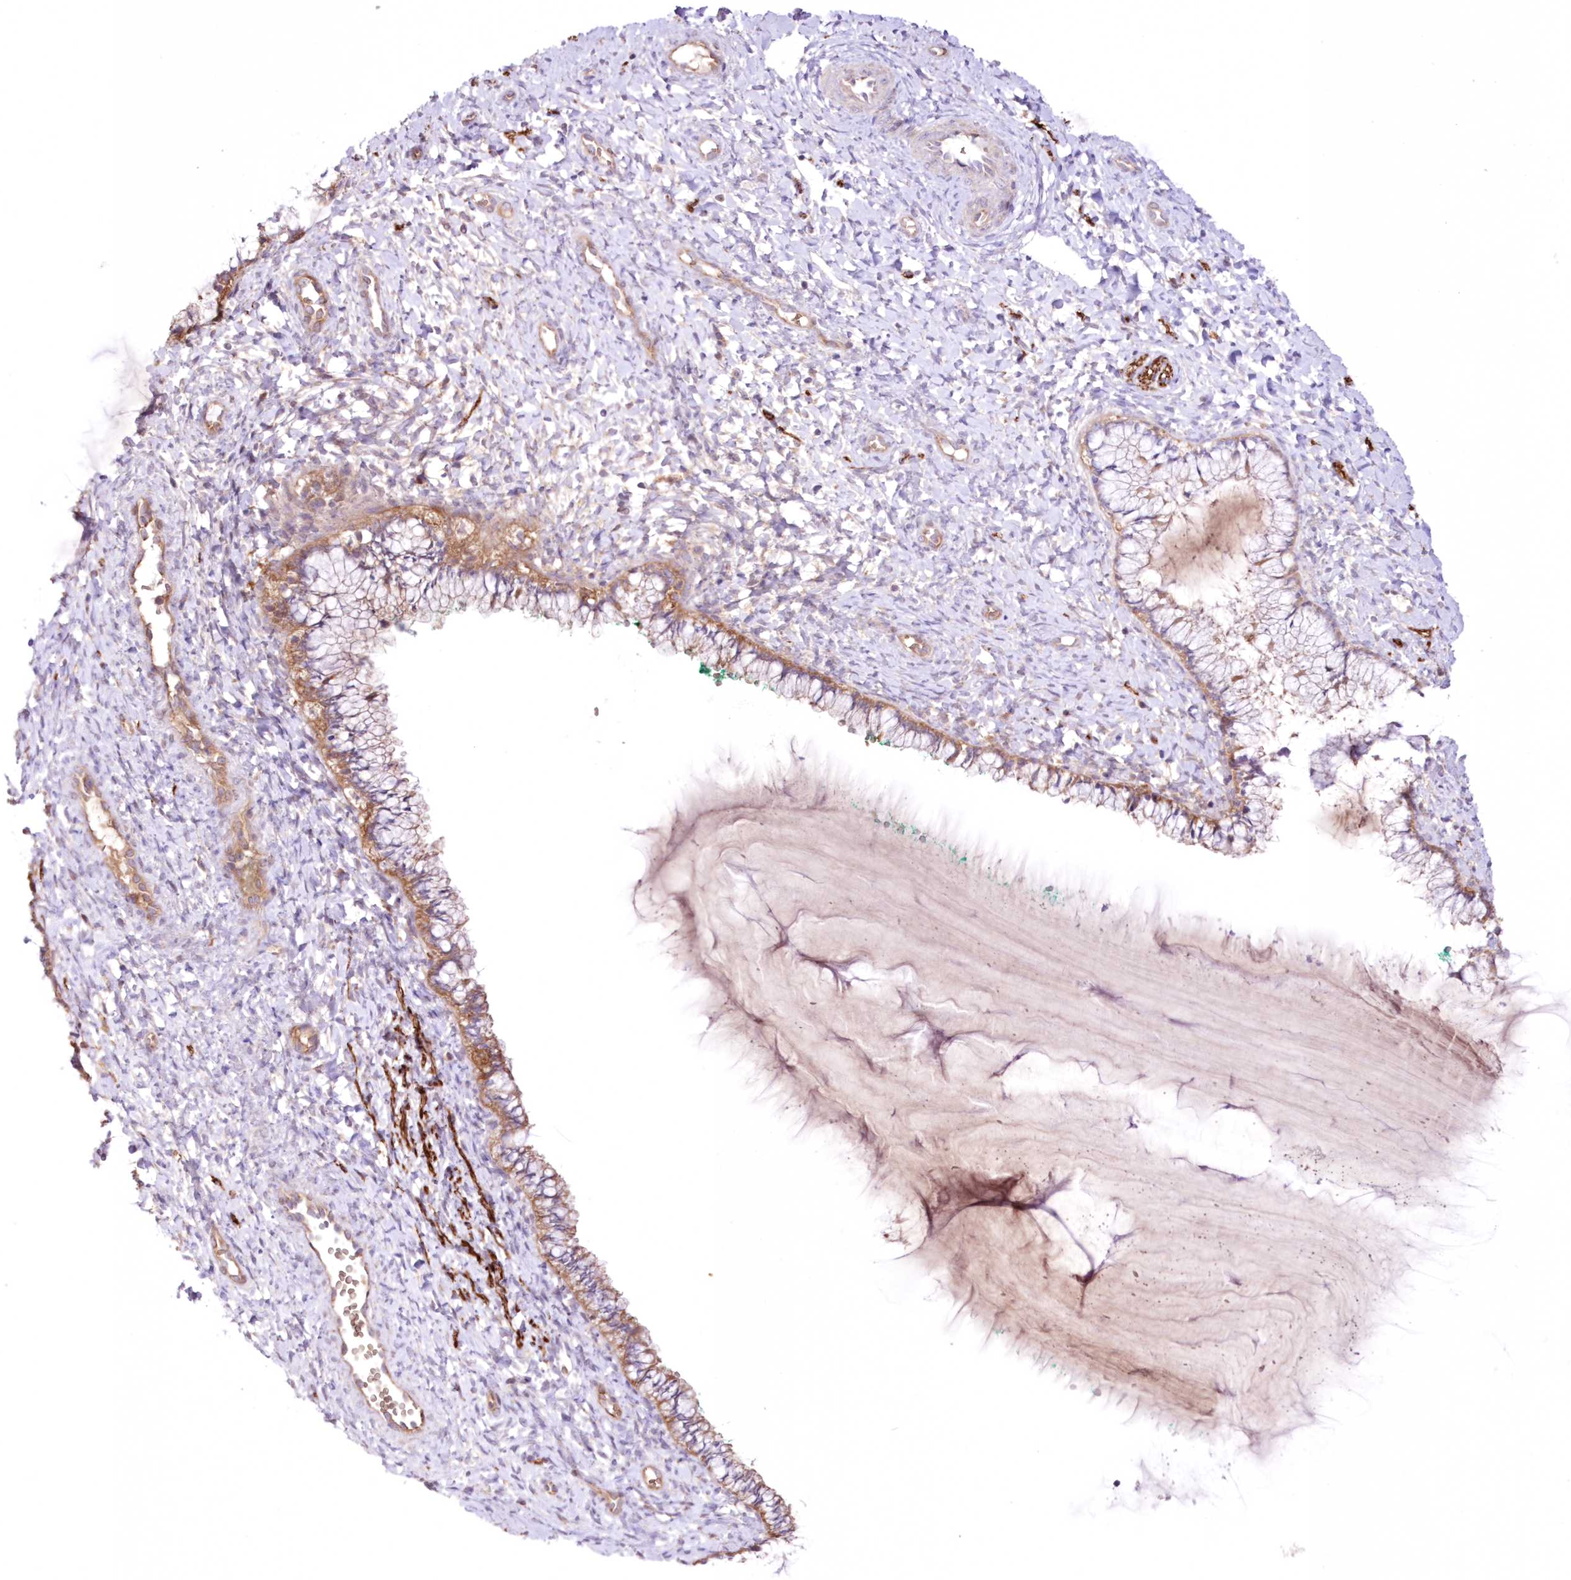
{"staining": {"intensity": "moderate", "quantity": "25%-75%", "location": "cytoplasmic/membranous"}, "tissue": "cervix", "cell_type": "Glandular cells", "image_type": "normal", "snomed": [{"axis": "morphology", "description": "Normal tissue, NOS"}, {"axis": "morphology", "description": "Adenocarcinoma, NOS"}, {"axis": "topography", "description": "Cervix"}], "caption": "Brown immunohistochemical staining in benign human cervix shows moderate cytoplasmic/membranous expression in about 25%-75% of glandular cells. The staining was performed using DAB (3,3'-diaminobenzidine), with brown indicating positive protein expression. Nuclei are stained blue with hematoxylin.", "gene": "FCHO2", "patient": {"sex": "female", "age": 29}}